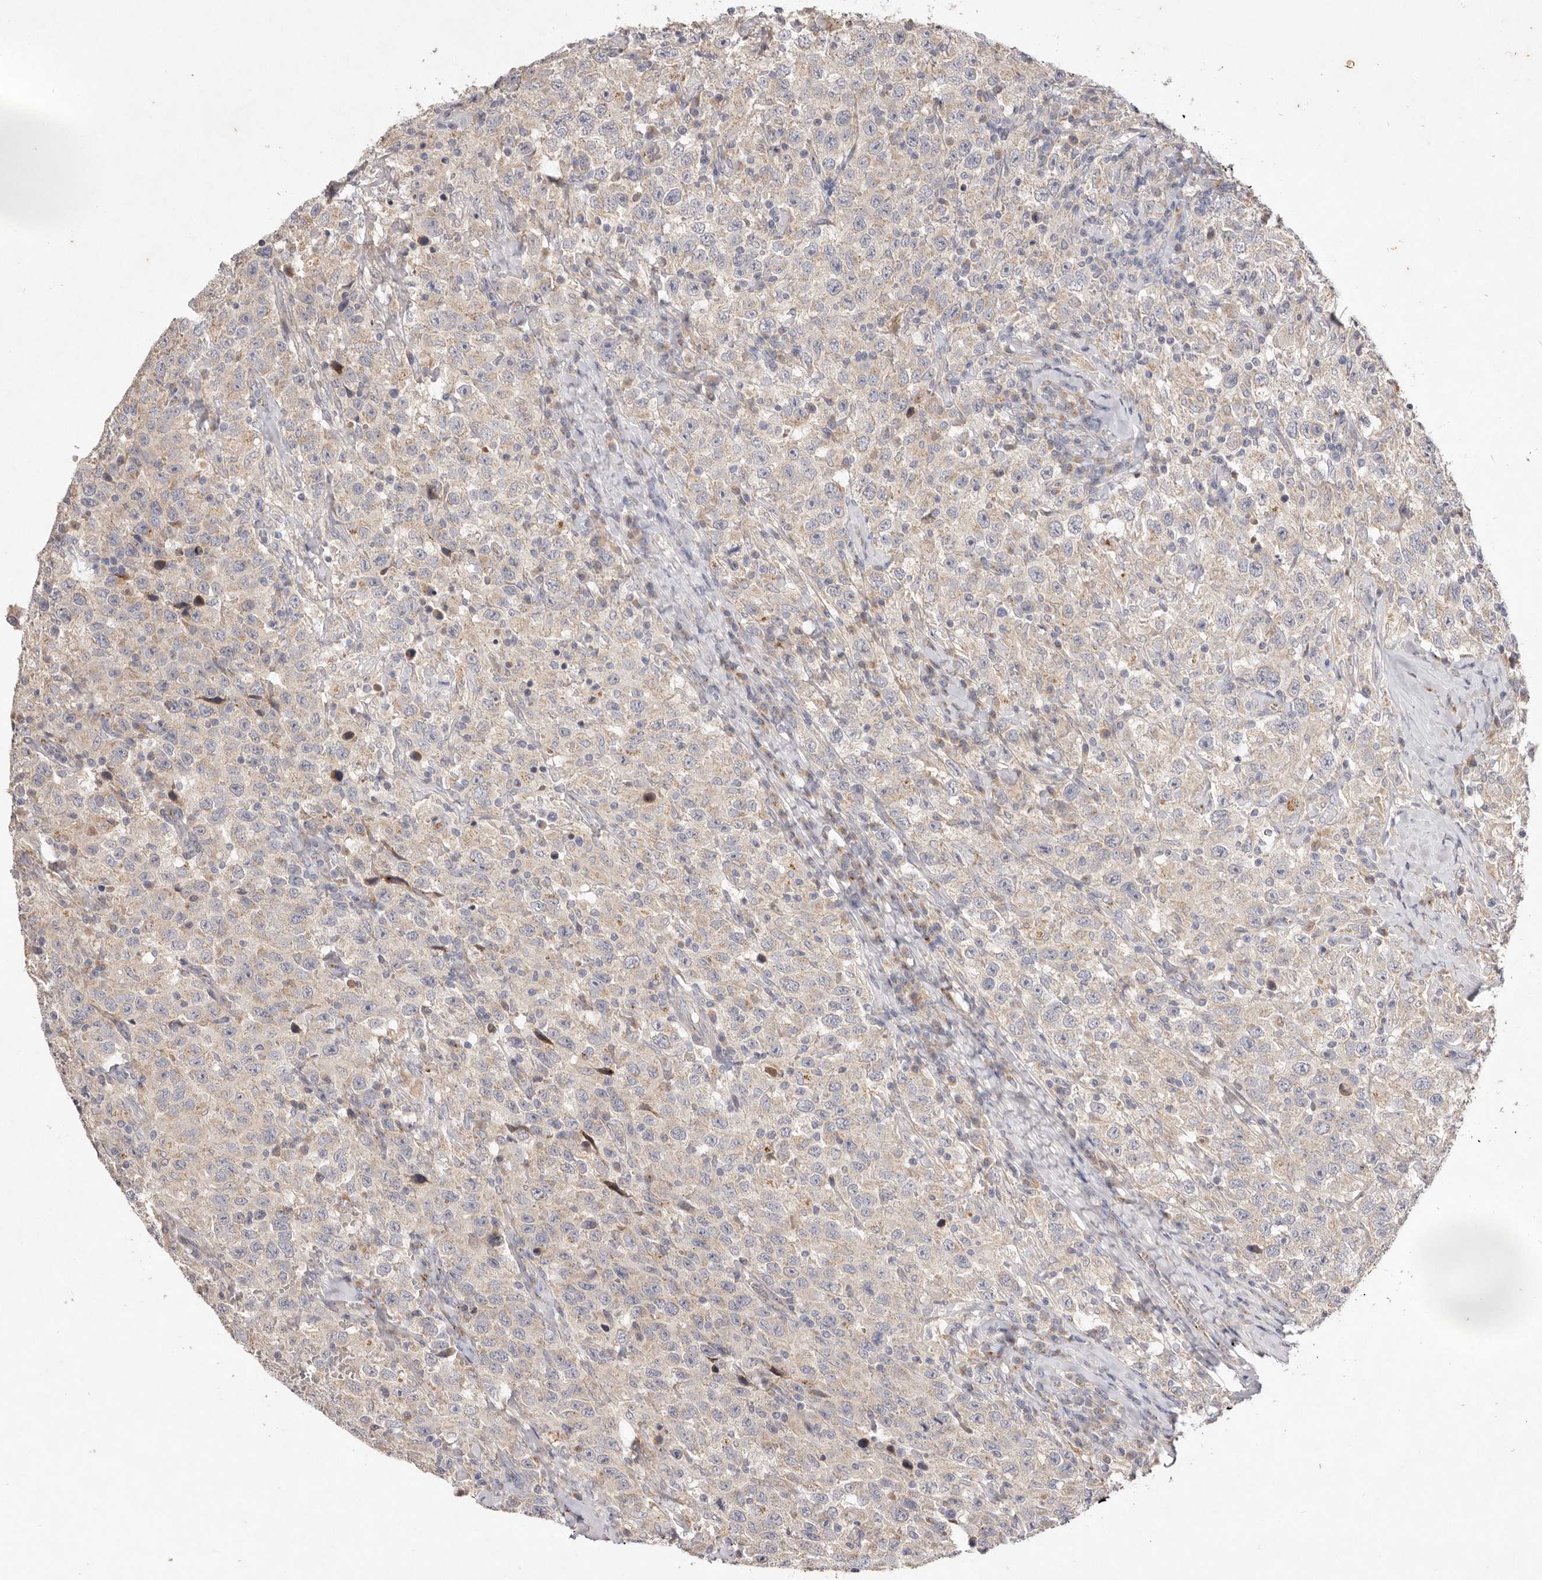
{"staining": {"intensity": "weak", "quantity": "<25%", "location": "cytoplasmic/membranous"}, "tissue": "testis cancer", "cell_type": "Tumor cells", "image_type": "cancer", "snomed": [{"axis": "morphology", "description": "Seminoma, NOS"}, {"axis": "topography", "description": "Testis"}], "caption": "Immunohistochemistry (IHC) histopathology image of neoplastic tissue: human testis cancer stained with DAB exhibits no significant protein positivity in tumor cells. The staining is performed using DAB (3,3'-diaminobenzidine) brown chromogen with nuclei counter-stained in using hematoxylin.", "gene": "USP24", "patient": {"sex": "male", "age": 41}}